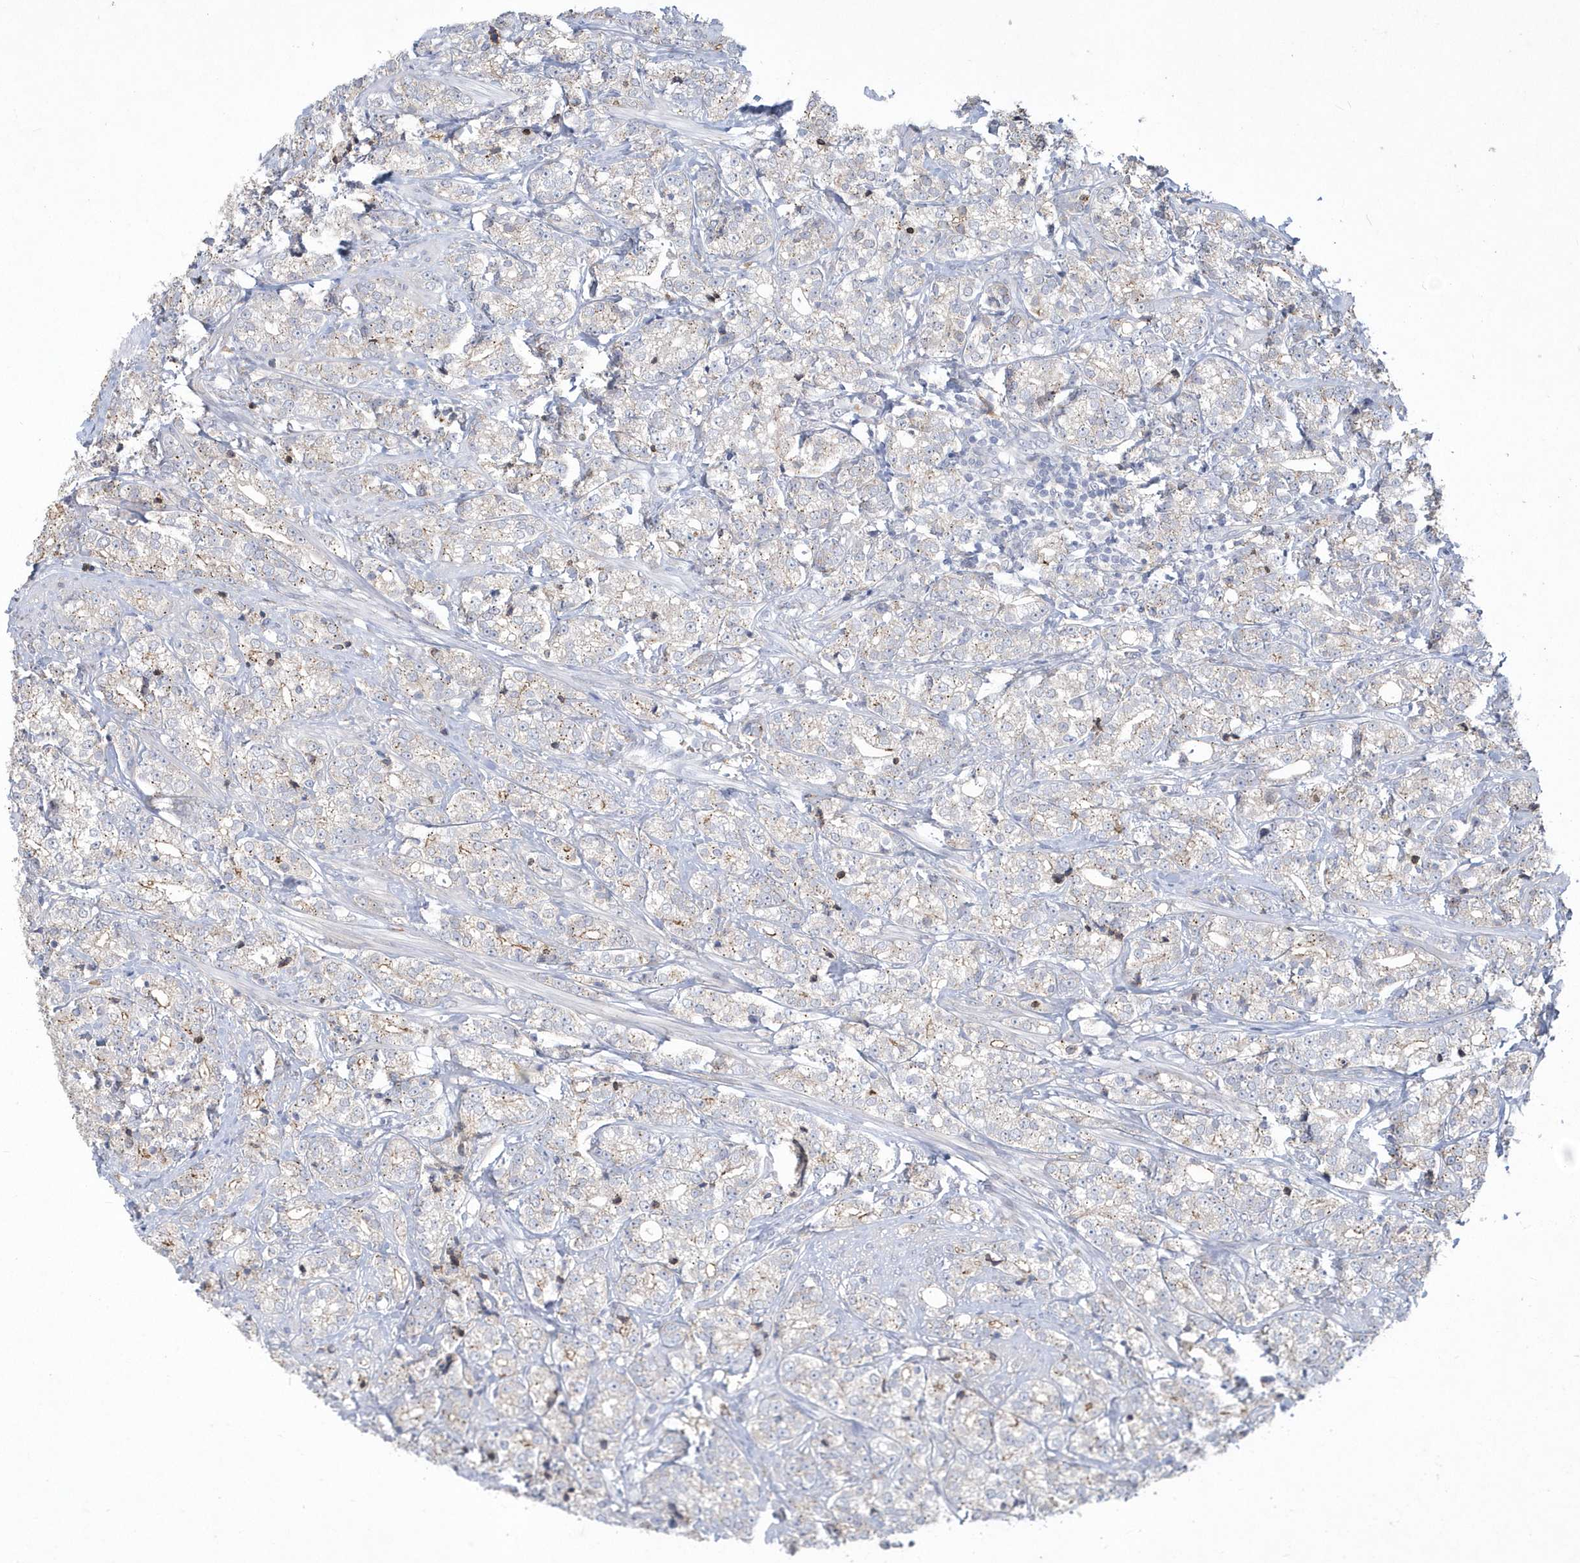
{"staining": {"intensity": "moderate", "quantity": "<25%", "location": "cytoplasmic/membranous"}, "tissue": "prostate cancer", "cell_type": "Tumor cells", "image_type": "cancer", "snomed": [{"axis": "morphology", "description": "Adenocarcinoma, High grade"}, {"axis": "topography", "description": "Prostate"}], "caption": "Prostate high-grade adenocarcinoma stained with a brown dye shows moderate cytoplasmic/membranous positive staining in approximately <25% of tumor cells.", "gene": "TSPEAR", "patient": {"sex": "male", "age": 69}}